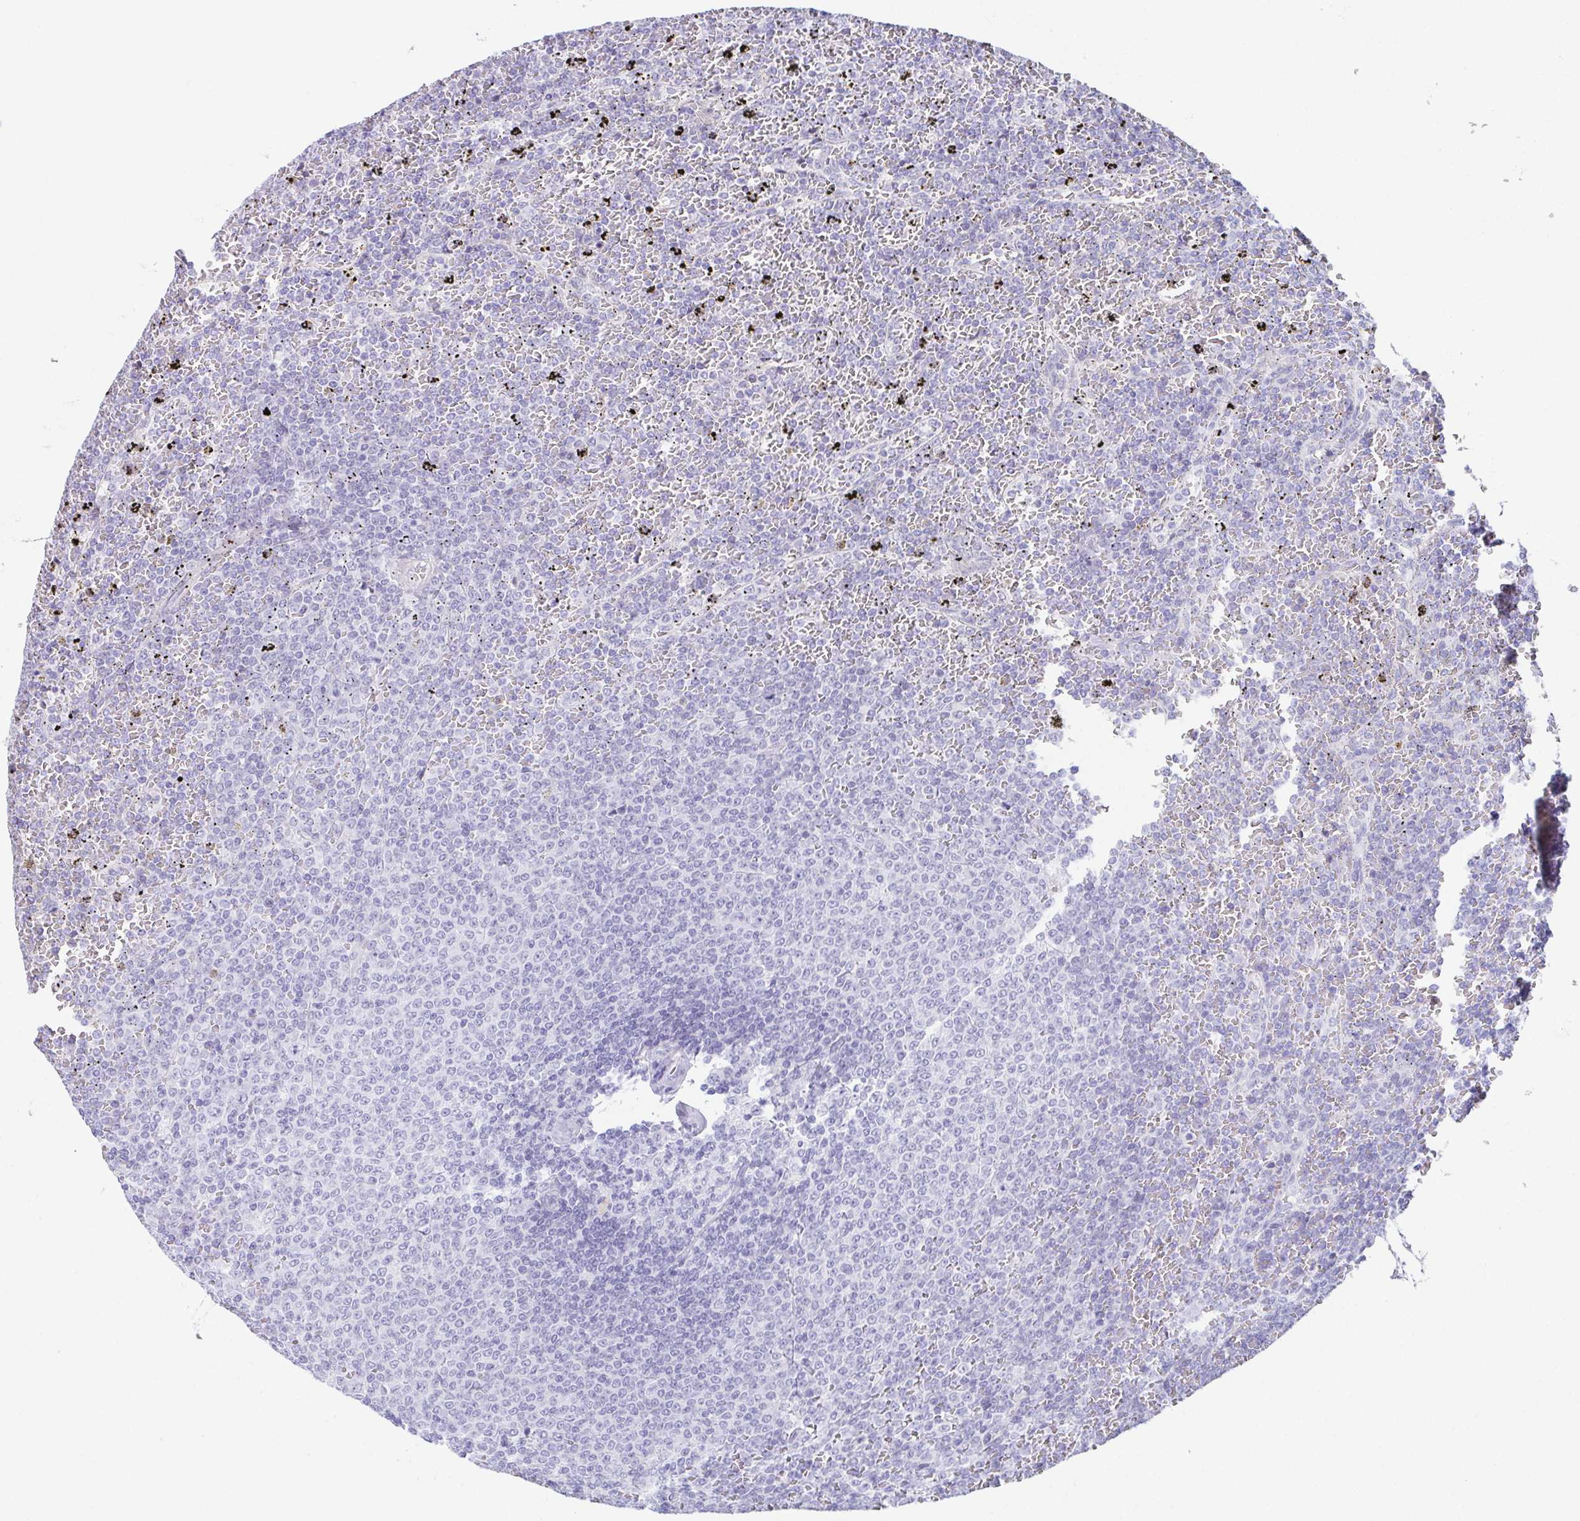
{"staining": {"intensity": "negative", "quantity": "none", "location": "none"}, "tissue": "lymphoma", "cell_type": "Tumor cells", "image_type": "cancer", "snomed": [{"axis": "morphology", "description": "Malignant lymphoma, non-Hodgkin's type, Low grade"}, {"axis": "topography", "description": "Spleen"}], "caption": "Histopathology image shows no significant protein staining in tumor cells of malignant lymphoma, non-Hodgkin's type (low-grade).", "gene": "TEX19", "patient": {"sex": "female", "age": 77}}